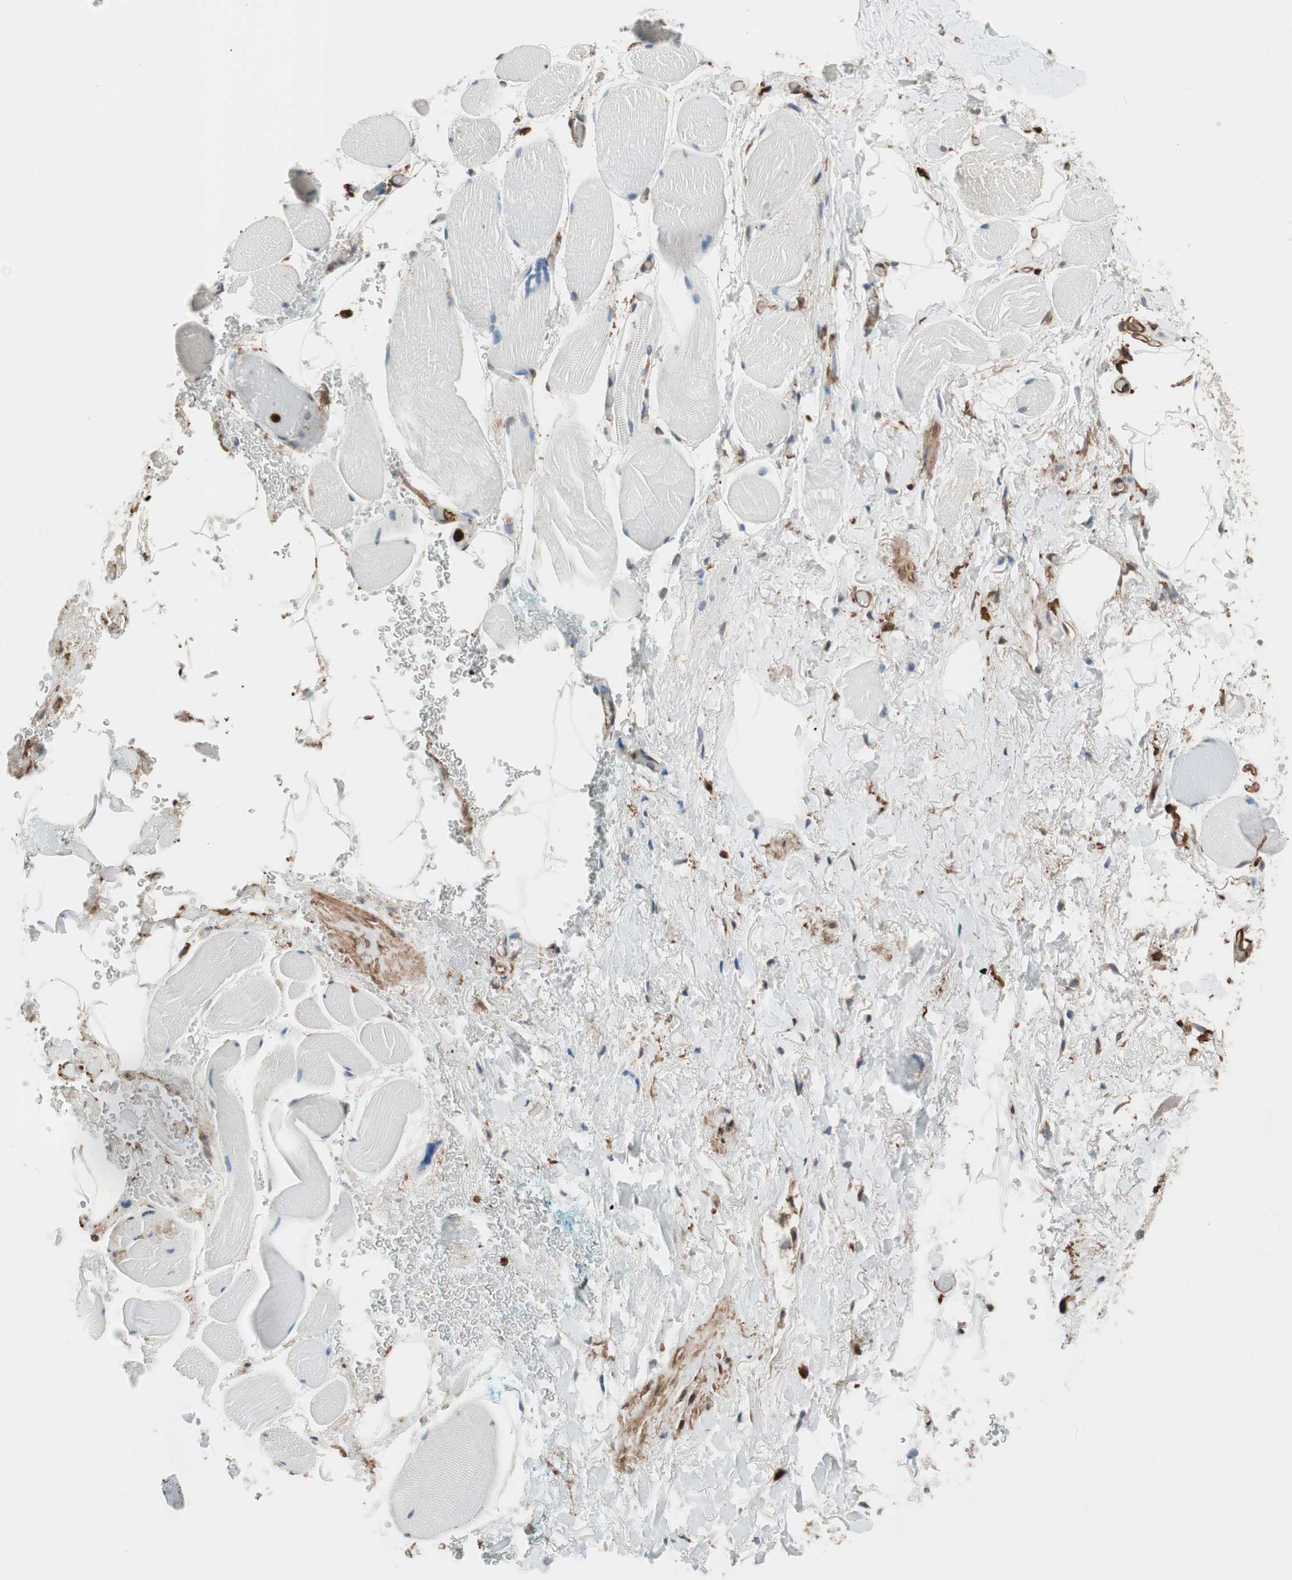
{"staining": {"intensity": "moderate", "quantity": "<25%", "location": "cytoplasmic/membranous"}, "tissue": "adipose tissue", "cell_type": "Adipocytes", "image_type": "normal", "snomed": [{"axis": "morphology", "description": "Normal tissue, NOS"}, {"axis": "topography", "description": "Soft tissue"}, {"axis": "topography", "description": "Peripheral nerve tissue"}], "caption": "Immunohistochemical staining of normal human adipose tissue reveals moderate cytoplasmic/membranous protein expression in about <25% of adipocytes.", "gene": "VASP", "patient": {"sex": "female", "age": 71}}